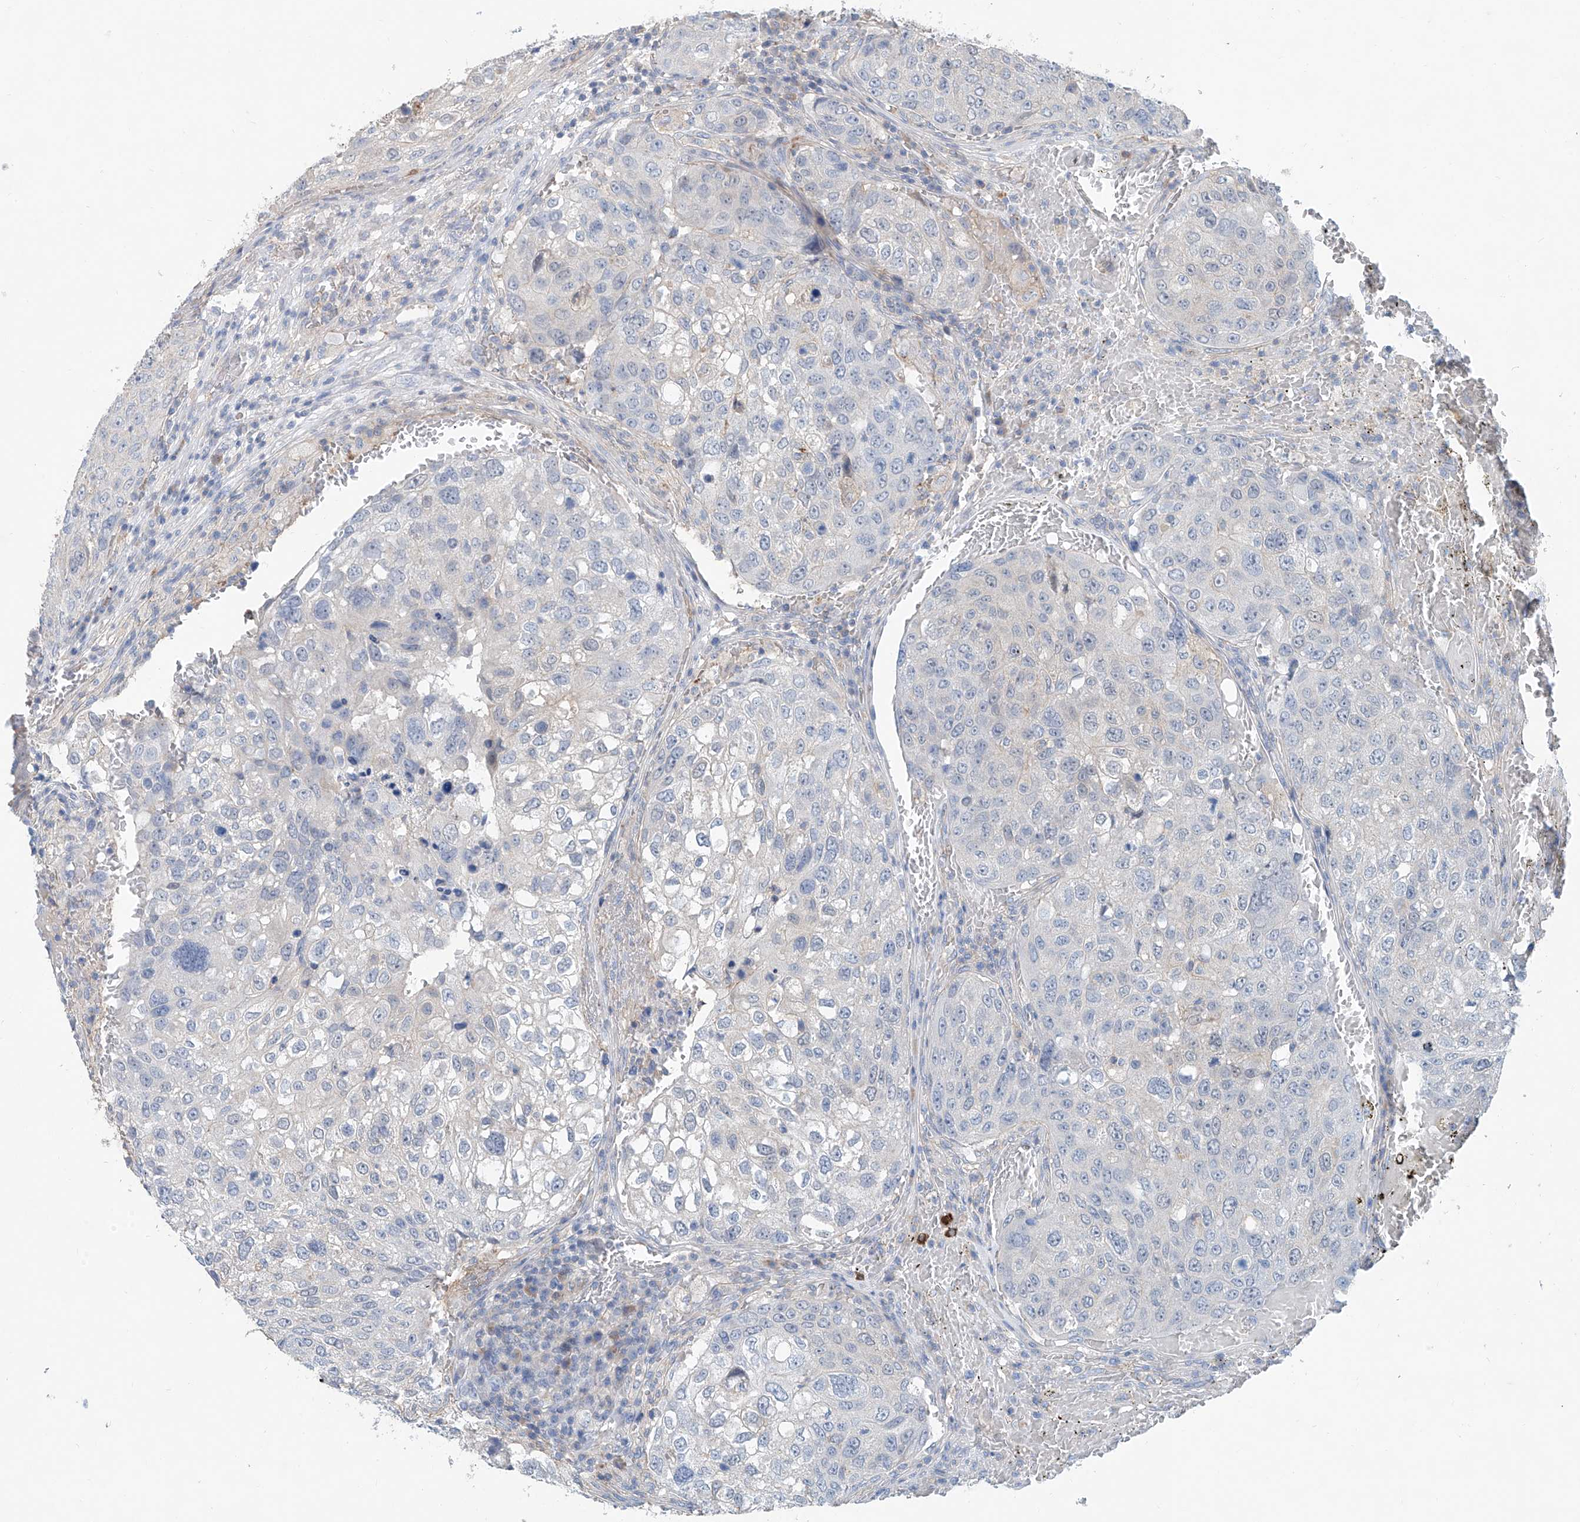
{"staining": {"intensity": "negative", "quantity": "none", "location": "none"}, "tissue": "urothelial cancer", "cell_type": "Tumor cells", "image_type": "cancer", "snomed": [{"axis": "morphology", "description": "Urothelial carcinoma, High grade"}, {"axis": "topography", "description": "Lymph node"}, {"axis": "topography", "description": "Urinary bladder"}], "caption": "DAB immunohistochemical staining of urothelial carcinoma (high-grade) displays no significant expression in tumor cells. Brightfield microscopy of immunohistochemistry (IHC) stained with DAB (3,3'-diaminobenzidine) (brown) and hematoxylin (blue), captured at high magnification.", "gene": "ANKRD34A", "patient": {"sex": "male", "age": 51}}